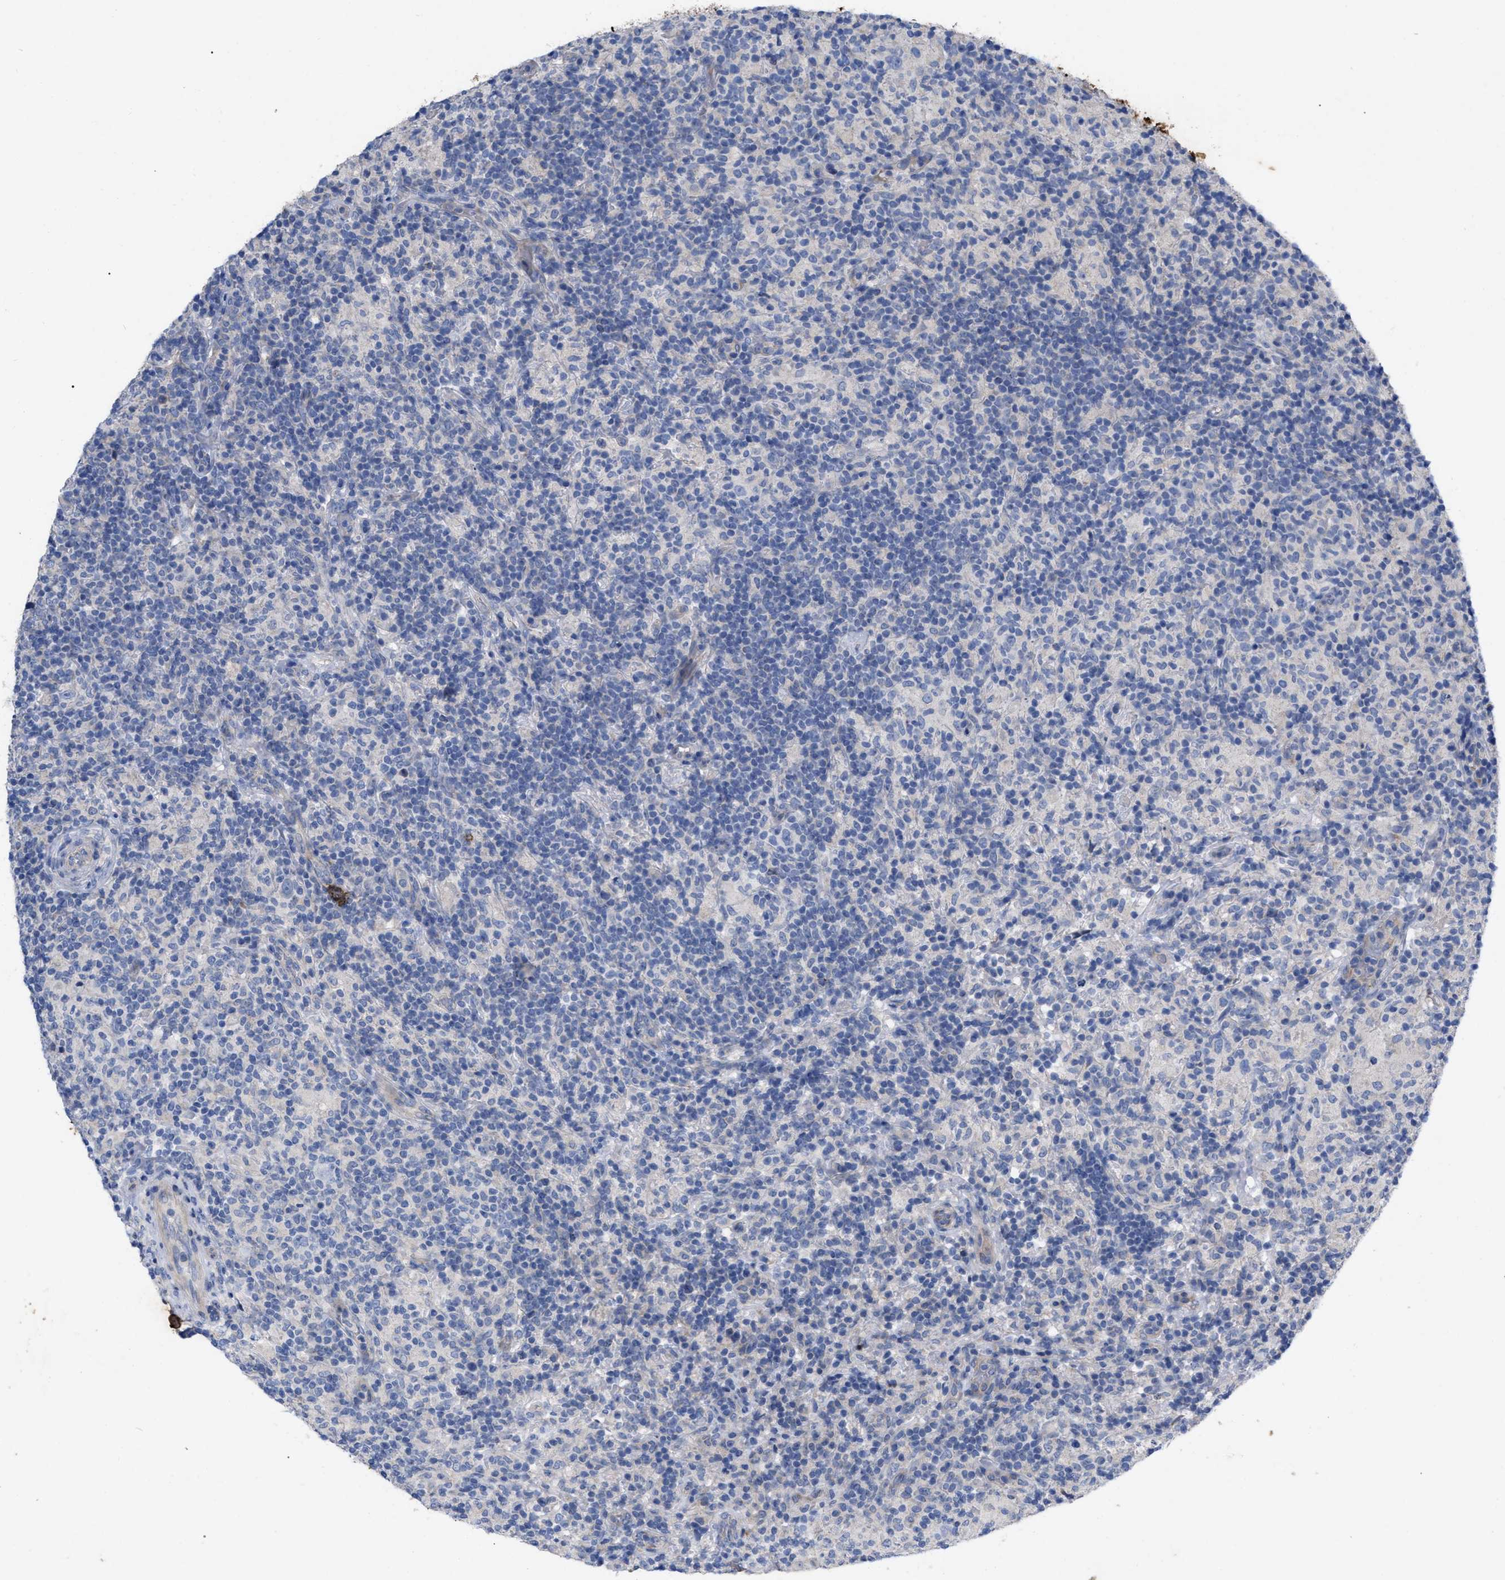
{"staining": {"intensity": "negative", "quantity": "none", "location": "none"}, "tissue": "lymphoma", "cell_type": "Tumor cells", "image_type": "cancer", "snomed": [{"axis": "morphology", "description": "Hodgkin's disease, NOS"}, {"axis": "topography", "description": "Lymph node"}], "caption": "Immunohistochemical staining of Hodgkin's disease reveals no significant positivity in tumor cells.", "gene": "VIP", "patient": {"sex": "male", "age": 70}}